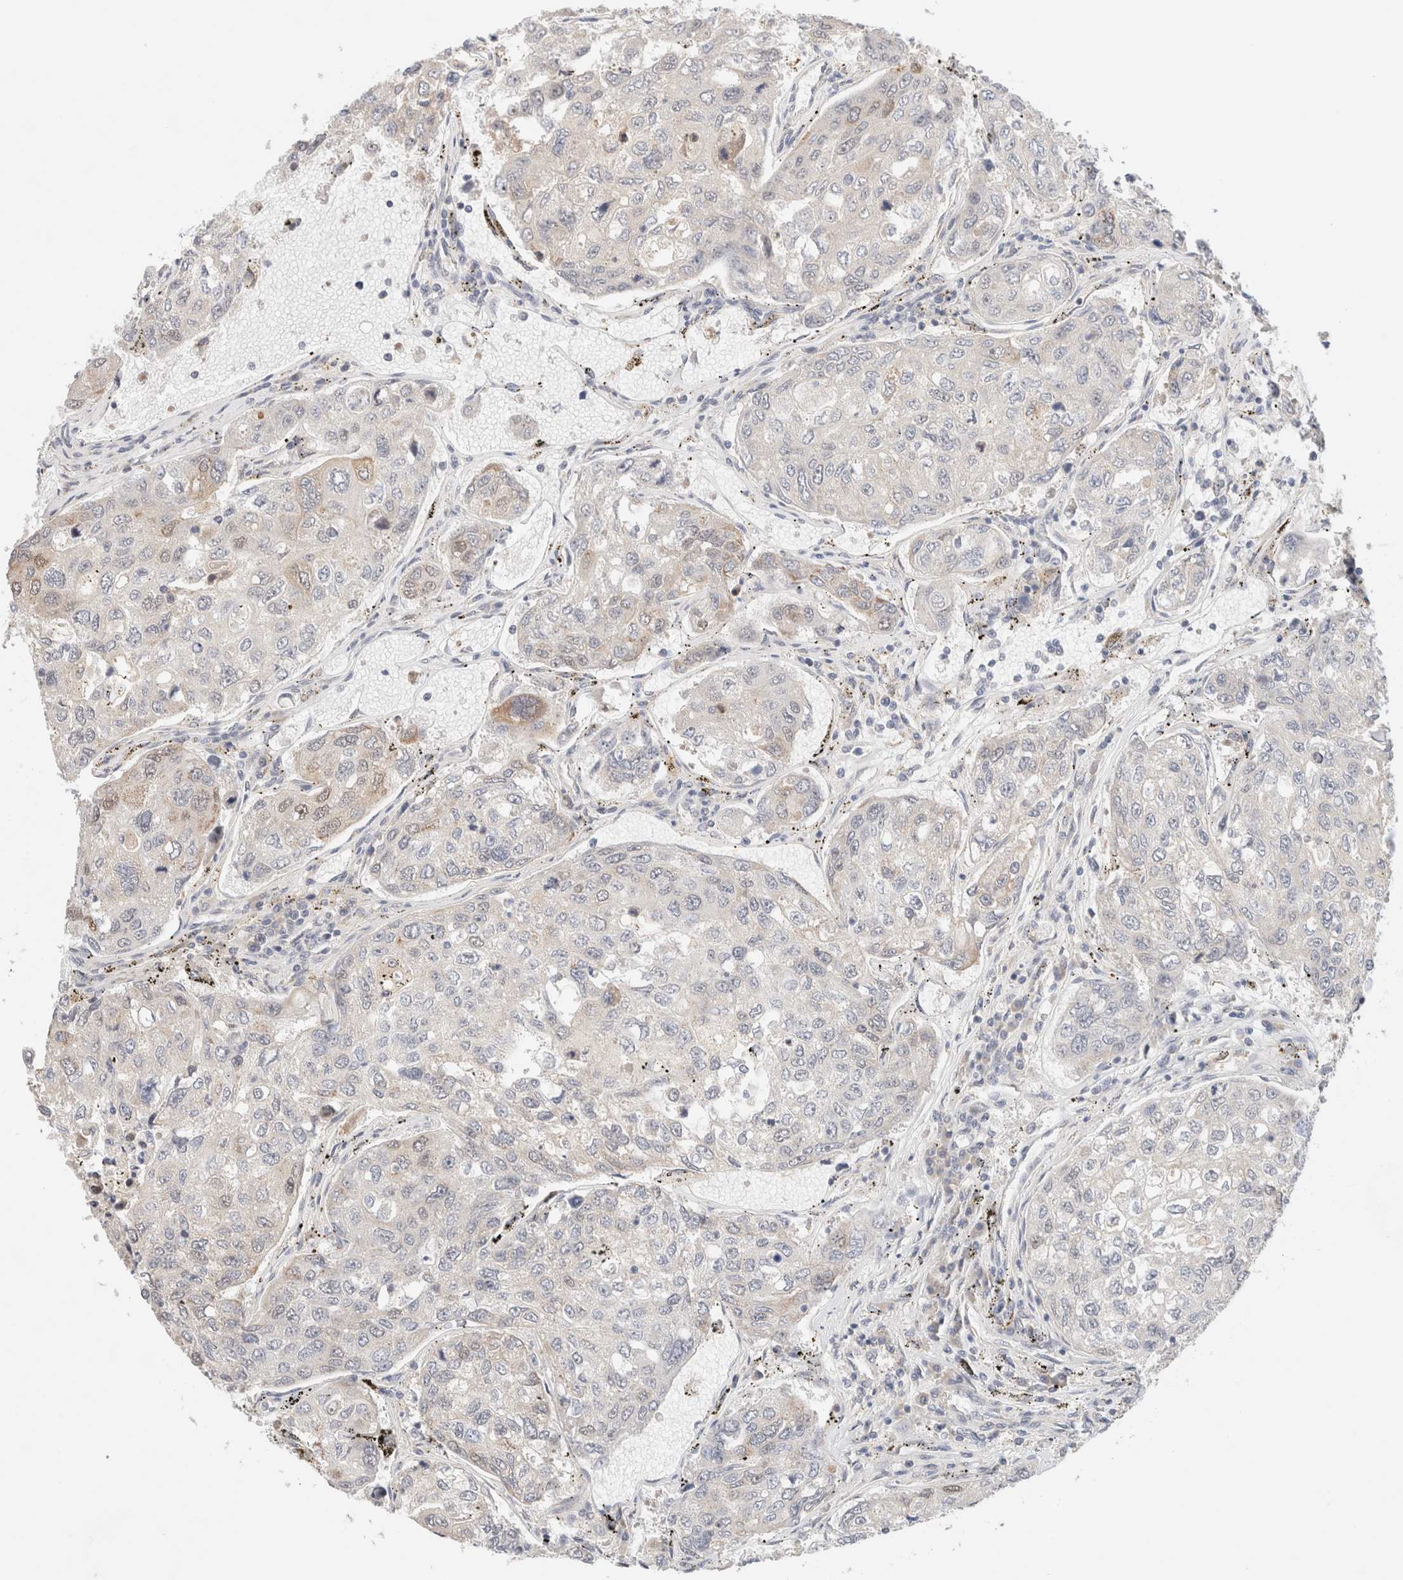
{"staining": {"intensity": "weak", "quantity": "25%-75%", "location": "cytoplasmic/membranous,nuclear"}, "tissue": "urothelial cancer", "cell_type": "Tumor cells", "image_type": "cancer", "snomed": [{"axis": "morphology", "description": "Urothelial carcinoma, High grade"}, {"axis": "topography", "description": "Lymph node"}, {"axis": "topography", "description": "Urinary bladder"}], "caption": "DAB immunohistochemical staining of high-grade urothelial carcinoma demonstrates weak cytoplasmic/membranous and nuclear protein staining in approximately 25%-75% of tumor cells.", "gene": "RRP15", "patient": {"sex": "male", "age": 51}}